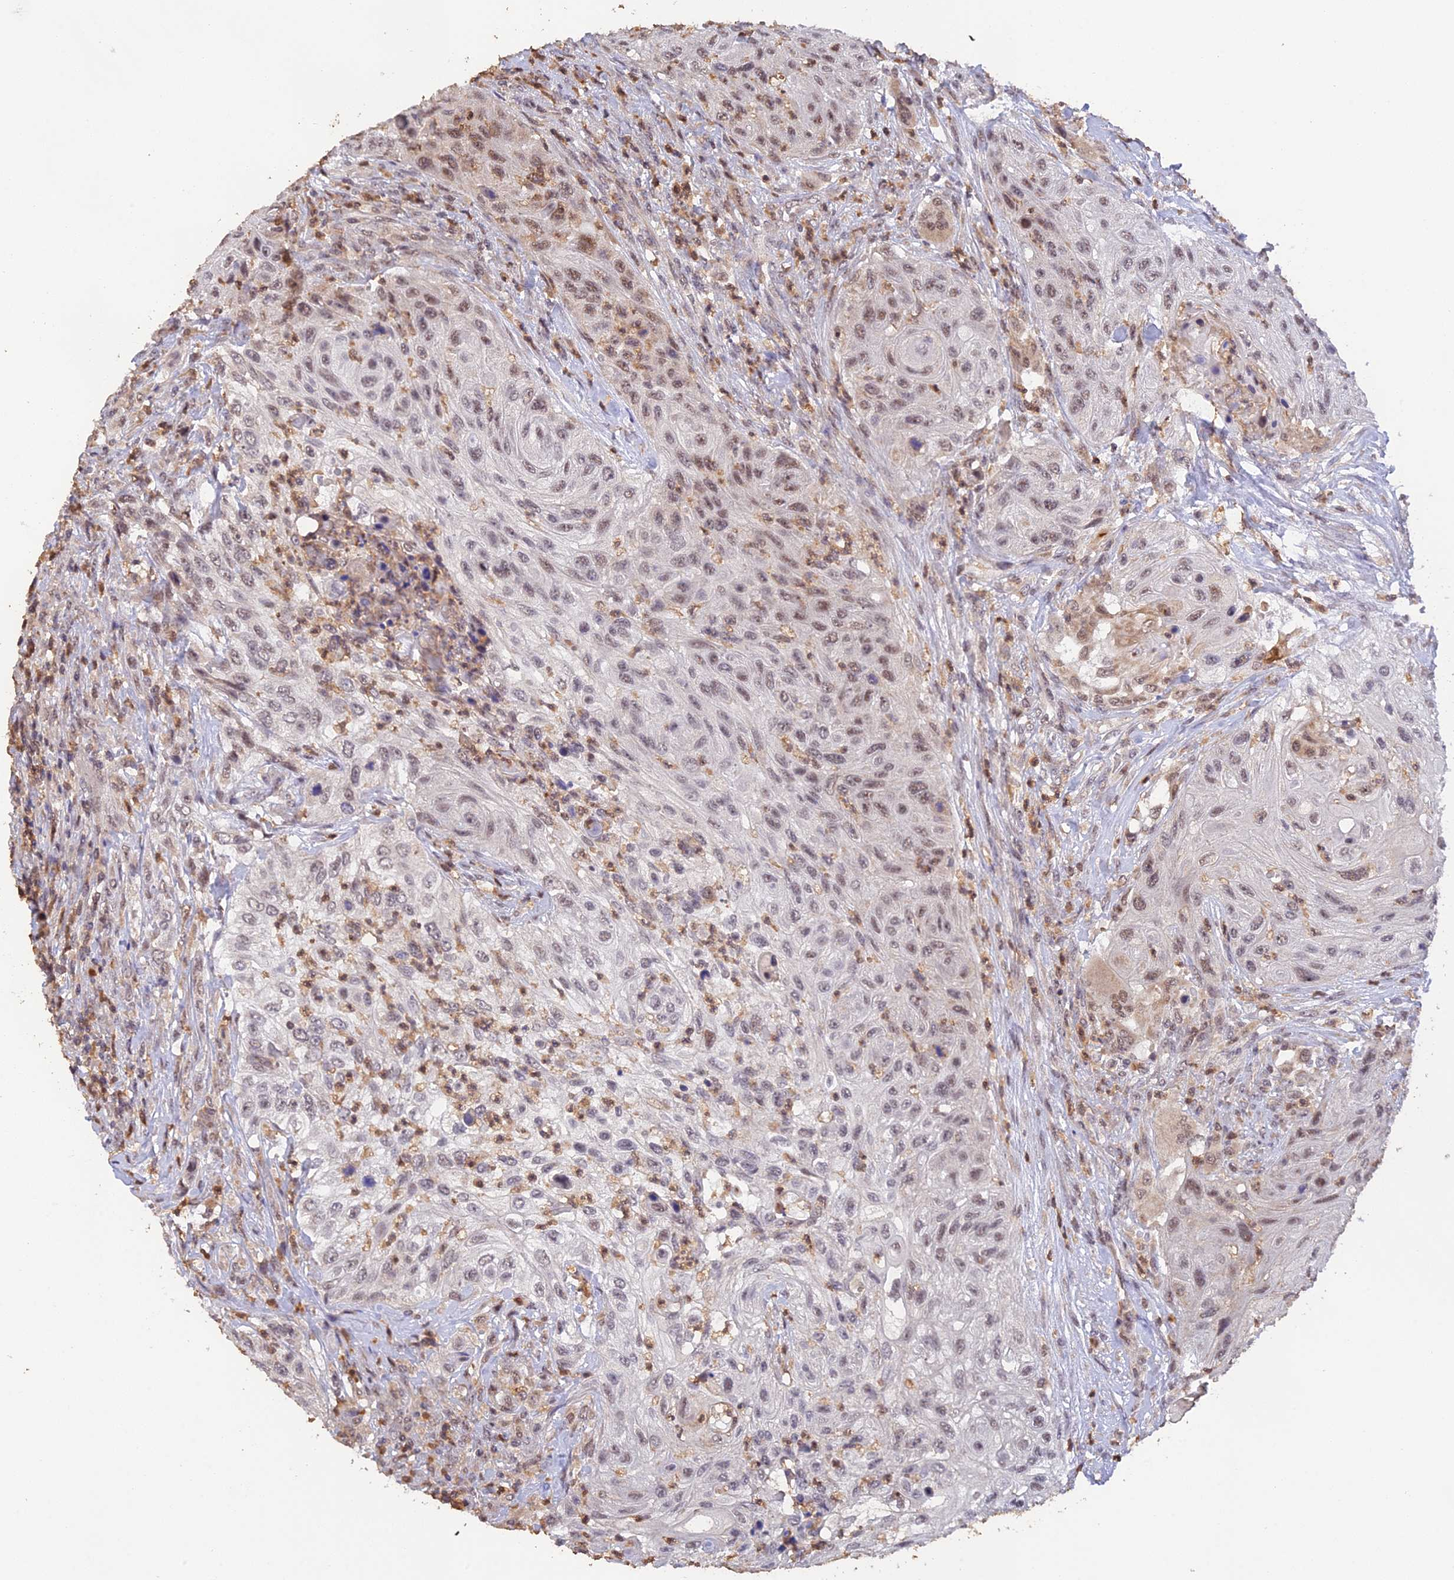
{"staining": {"intensity": "weak", "quantity": "25%-75%", "location": "nuclear"}, "tissue": "urothelial cancer", "cell_type": "Tumor cells", "image_type": "cancer", "snomed": [{"axis": "morphology", "description": "Urothelial carcinoma, High grade"}, {"axis": "topography", "description": "Urinary bladder"}], "caption": "Urothelial cancer stained with a protein marker reveals weak staining in tumor cells.", "gene": "PEX16", "patient": {"sex": "female", "age": 60}}